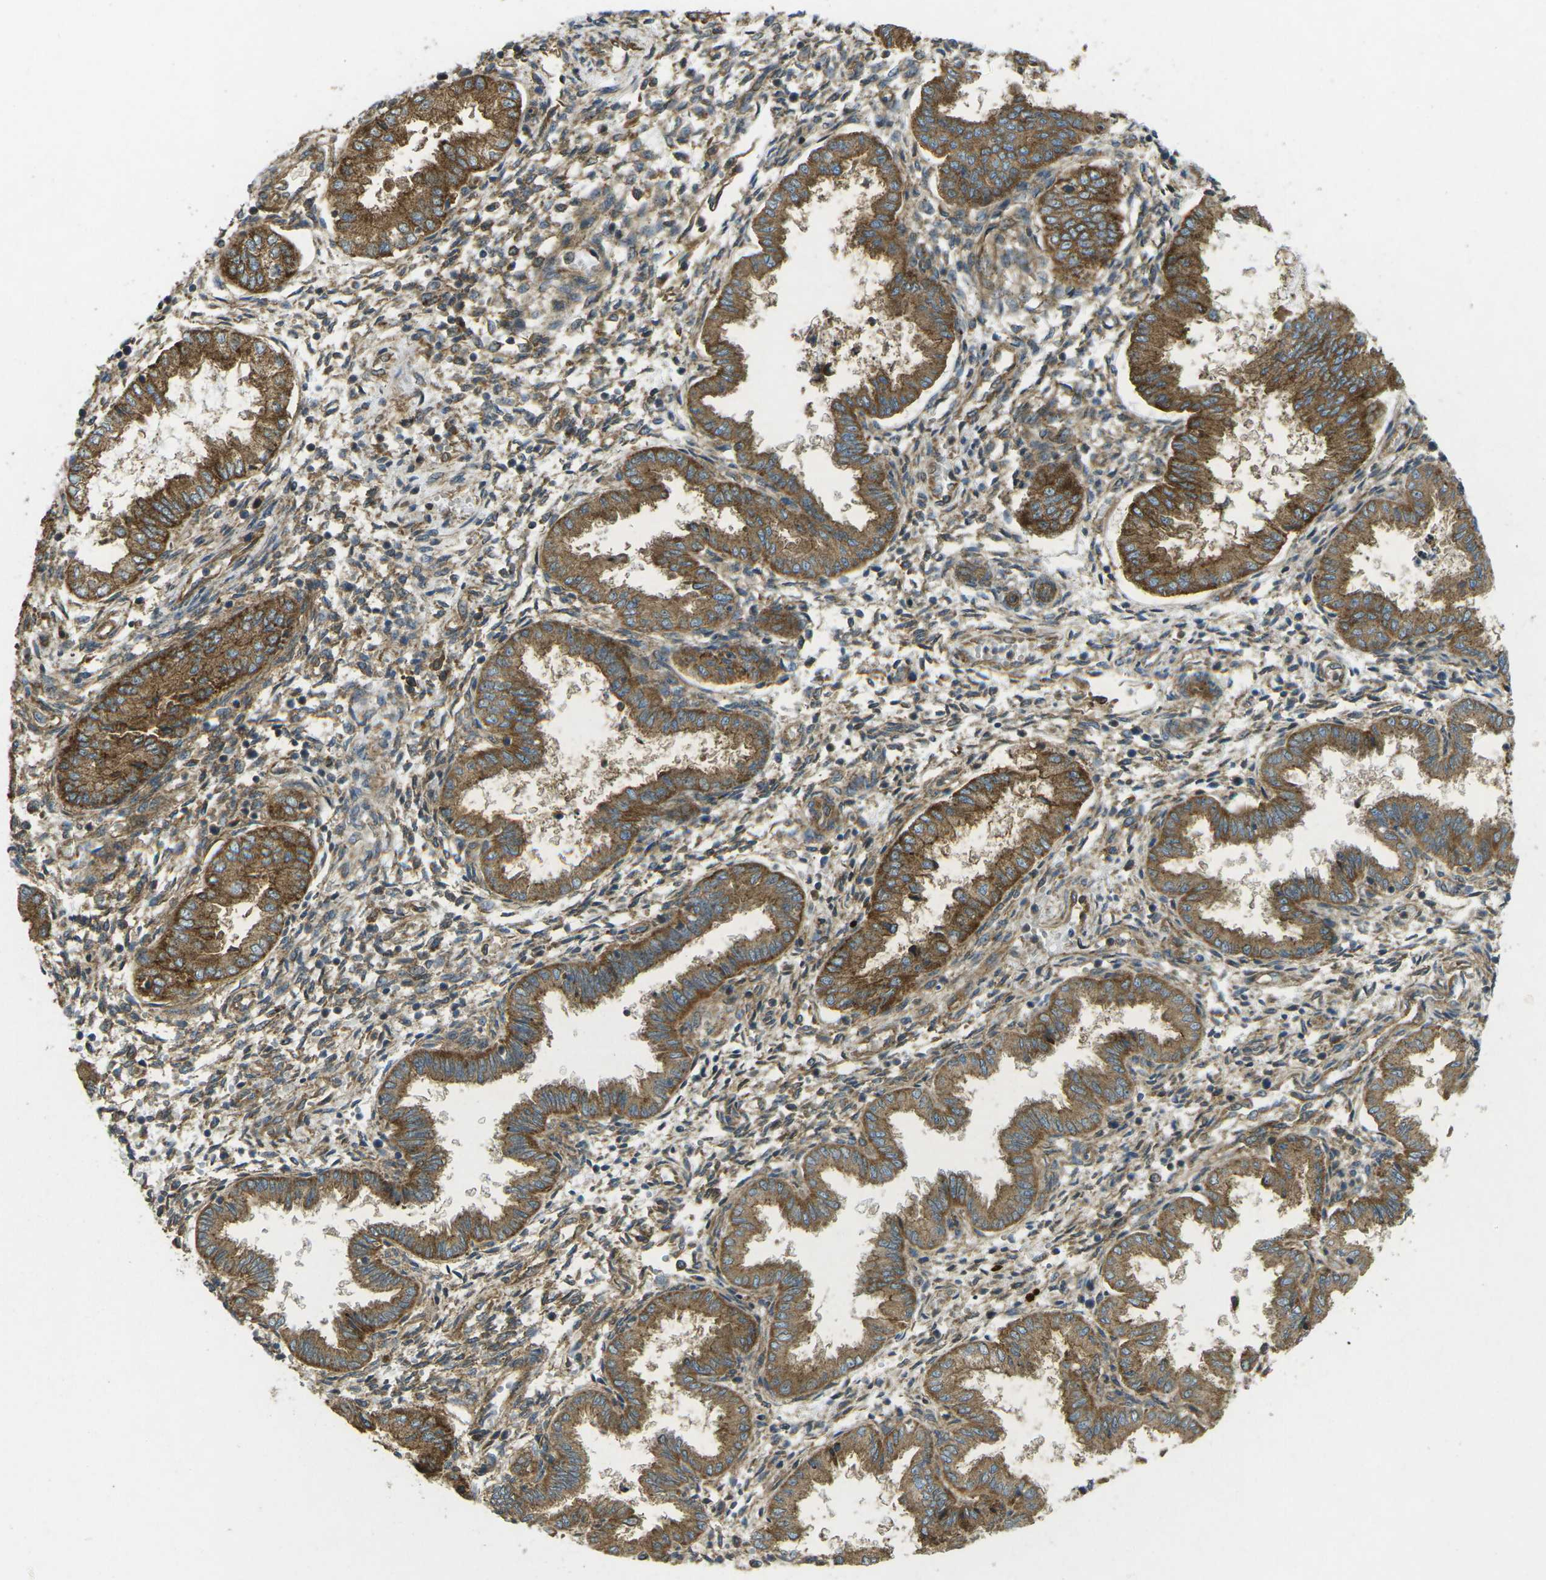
{"staining": {"intensity": "moderate", "quantity": ">75%", "location": "cytoplasmic/membranous"}, "tissue": "endometrium", "cell_type": "Cells in endometrial stroma", "image_type": "normal", "snomed": [{"axis": "morphology", "description": "Normal tissue, NOS"}, {"axis": "topography", "description": "Endometrium"}], "caption": "This is a micrograph of immunohistochemistry staining of unremarkable endometrium, which shows moderate staining in the cytoplasmic/membranous of cells in endometrial stroma.", "gene": "CHMP3", "patient": {"sex": "female", "age": 33}}